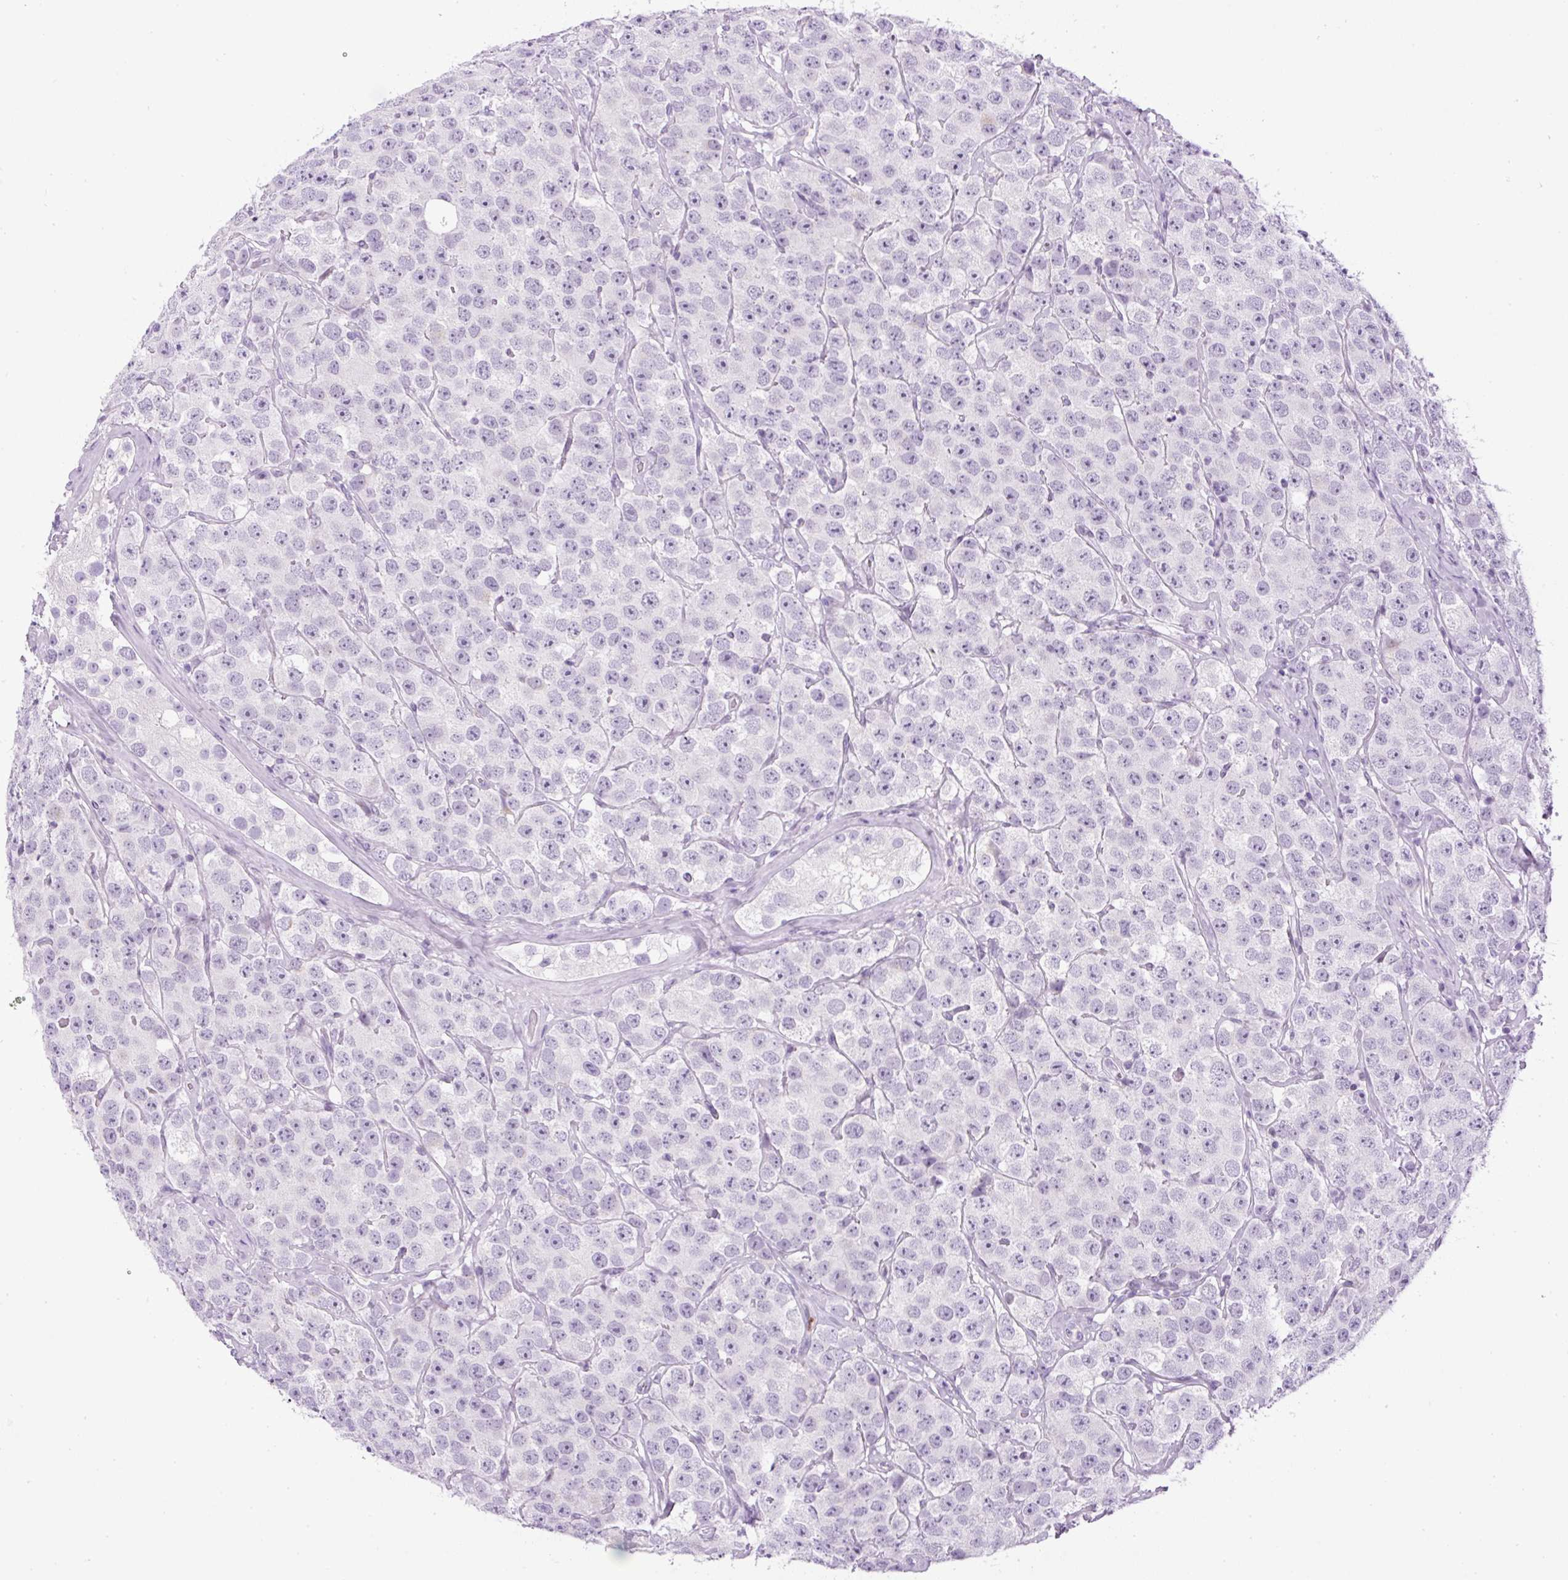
{"staining": {"intensity": "negative", "quantity": "none", "location": "none"}, "tissue": "testis cancer", "cell_type": "Tumor cells", "image_type": "cancer", "snomed": [{"axis": "morphology", "description": "Seminoma, NOS"}, {"axis": "topography", "description": "Testis"}], "caption": "An immunohistochemistry (IHC) histopathology image of testis cancer is shown. There is no staining in tumor cells of testis cancer. (DAB immunohistochemistry, high magnification).", "gene": "RHBDD2", "patient": {"sex": "male", "age": 28}}